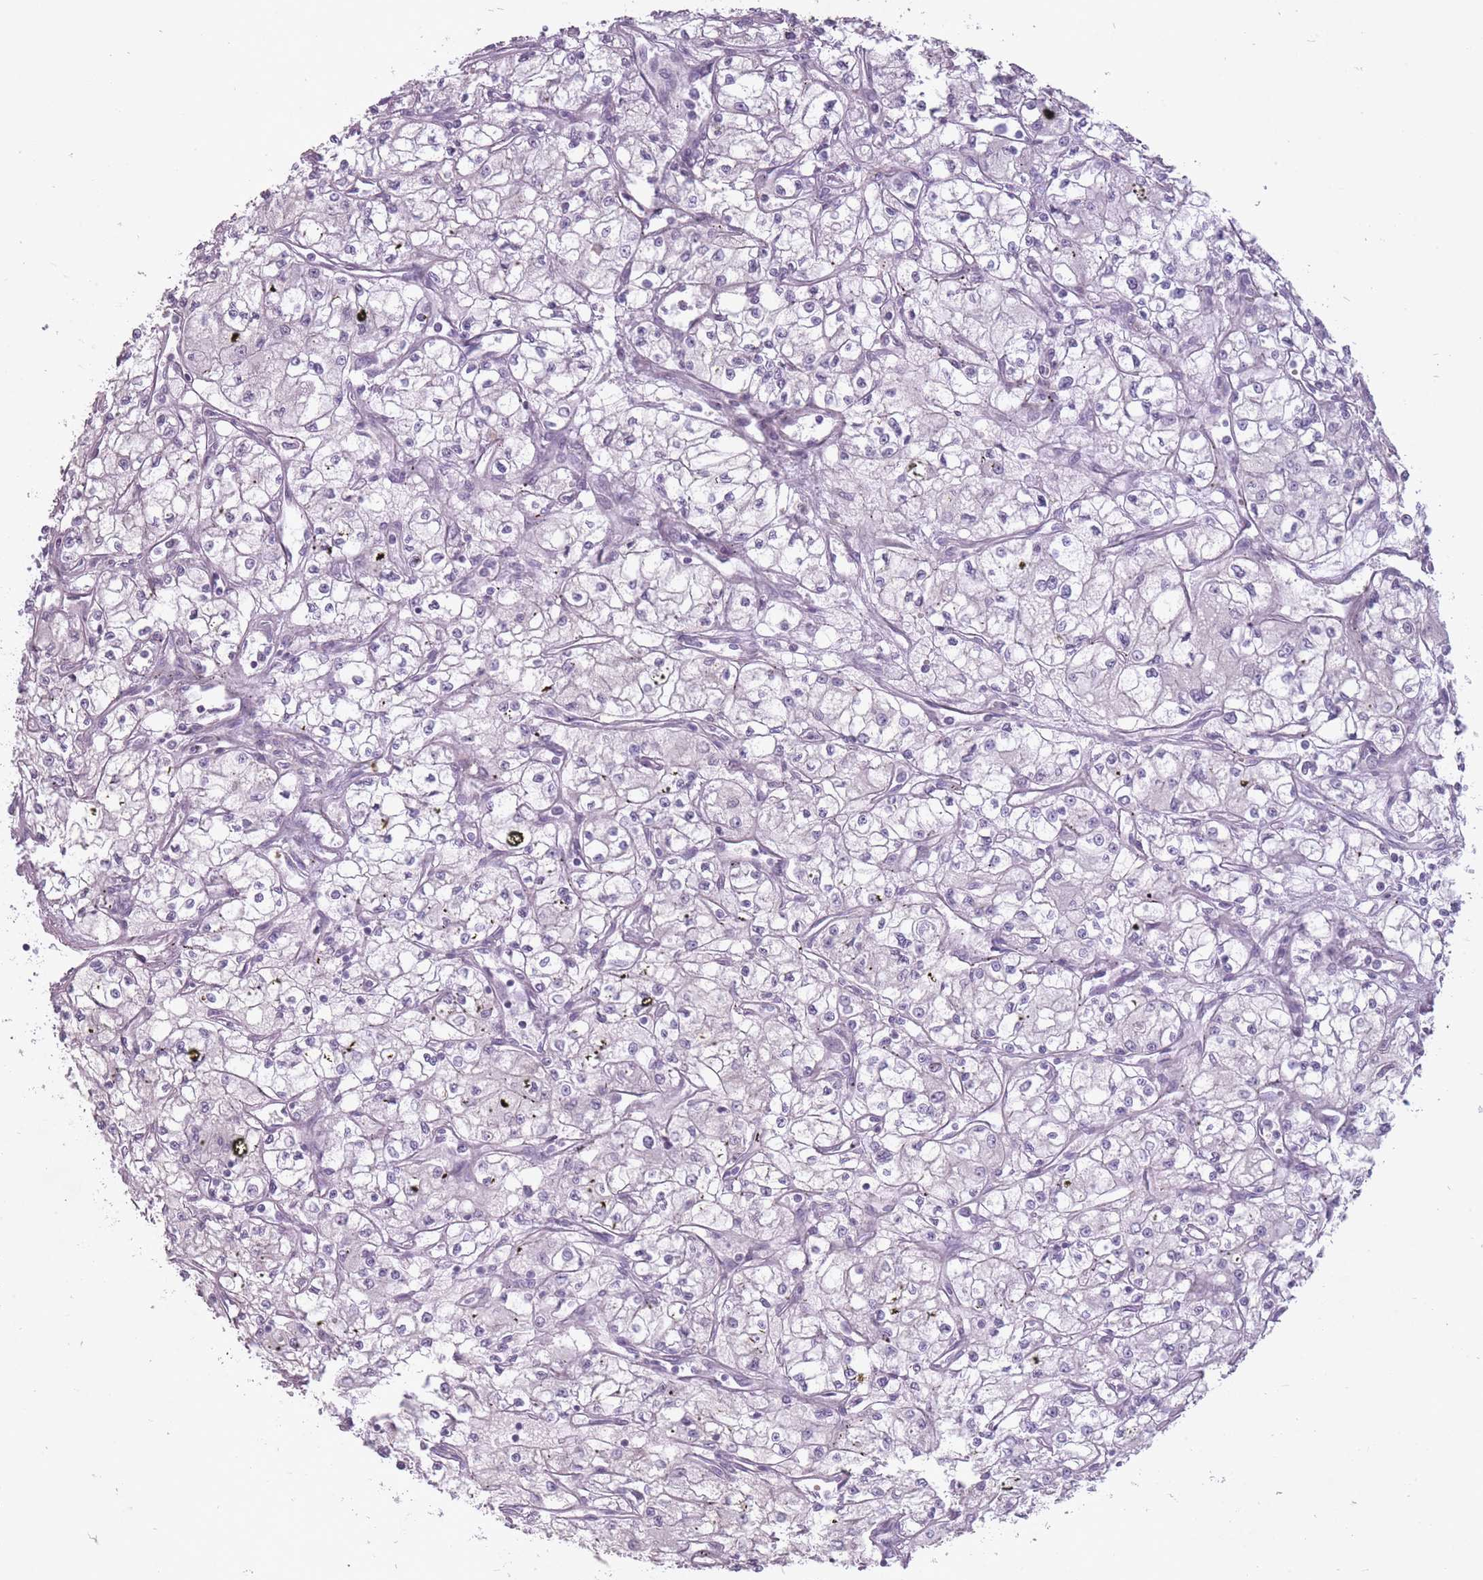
{"staining": {"intensity": "negative", "quantity": "none", "location": "none"}, "tissue": "renal cancer", "cell_type": "Tumor cells", "image_type": "cancer", "snomed": [{"axis": "morphology", "description": "Adenocarcinoma, NOS"}, {"axis": "topography", "description": "Kidney"}], "caption": "IHC photomicrograph of neoplastic tissue: human renal adenocarcinoma stained with DAB (3,3'-diaminobenzidine) shows no significant protein expression in tumor cells. (IHC, brightfield microscopy, high magnification).", "gene": "RFX4", "patient": {"sex": "male", "age": 59}}